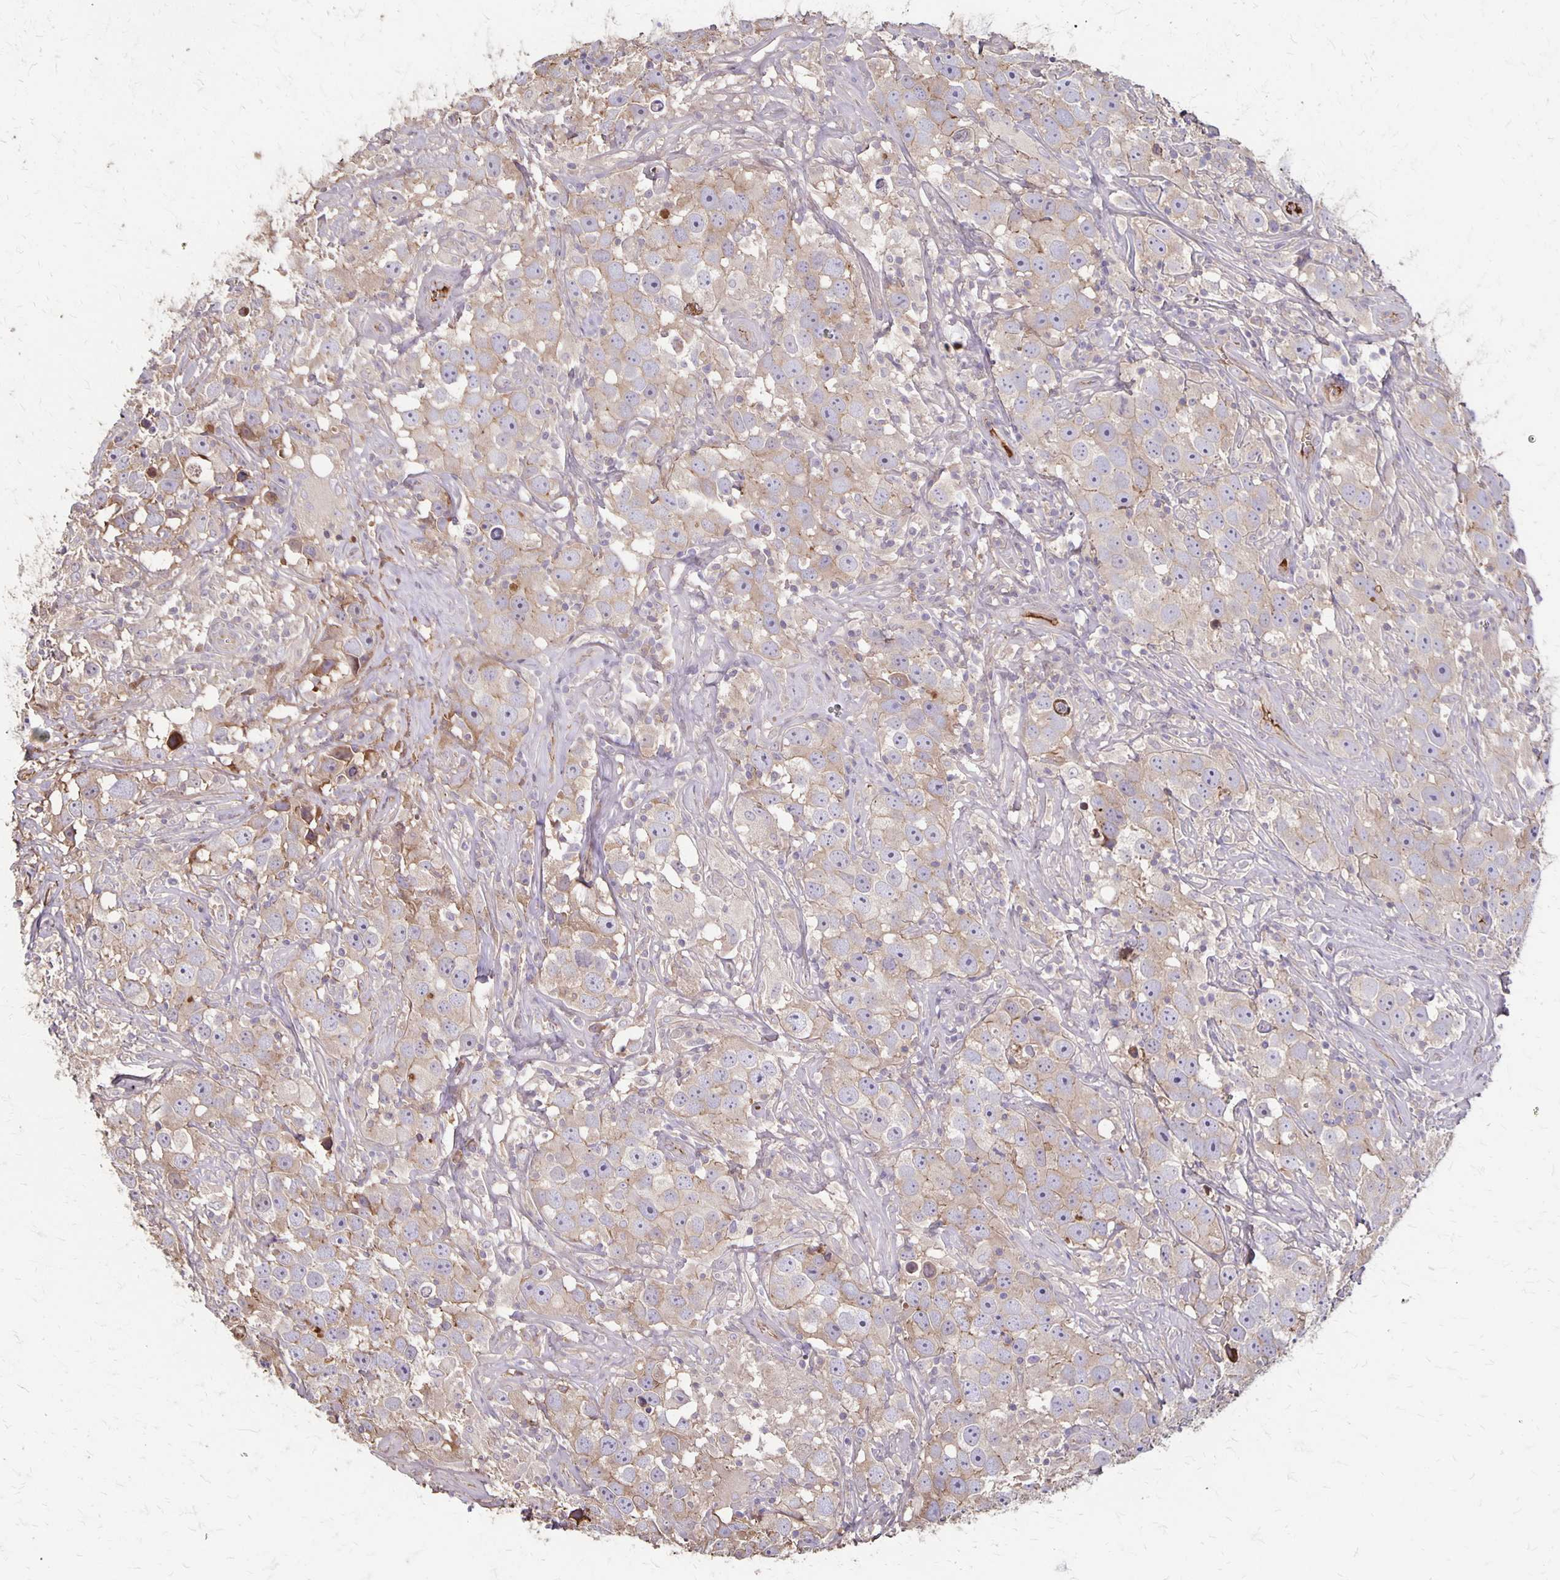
{"staining": {"intensity": "weak", "quantity": "25%-75%", "location": "cytoplasmic/membranous"}, "tissue": "testis cancer", "cell_type": "Tumor cells", "image_type": "cancer", "snomed": [{"axis": "morphology", "description": "Seminoma, NOS"}, {"axis": "topography", "description": "Testis"}], "caption": "Immunohistochemical staining of human seminoma (testis) demonstrates weak cytoplasmic/membranous protein positivity in approximately 25%-75% of tumor cells.", "gene": "PROM2", "patient": {"sex": "male", "age": 49}}